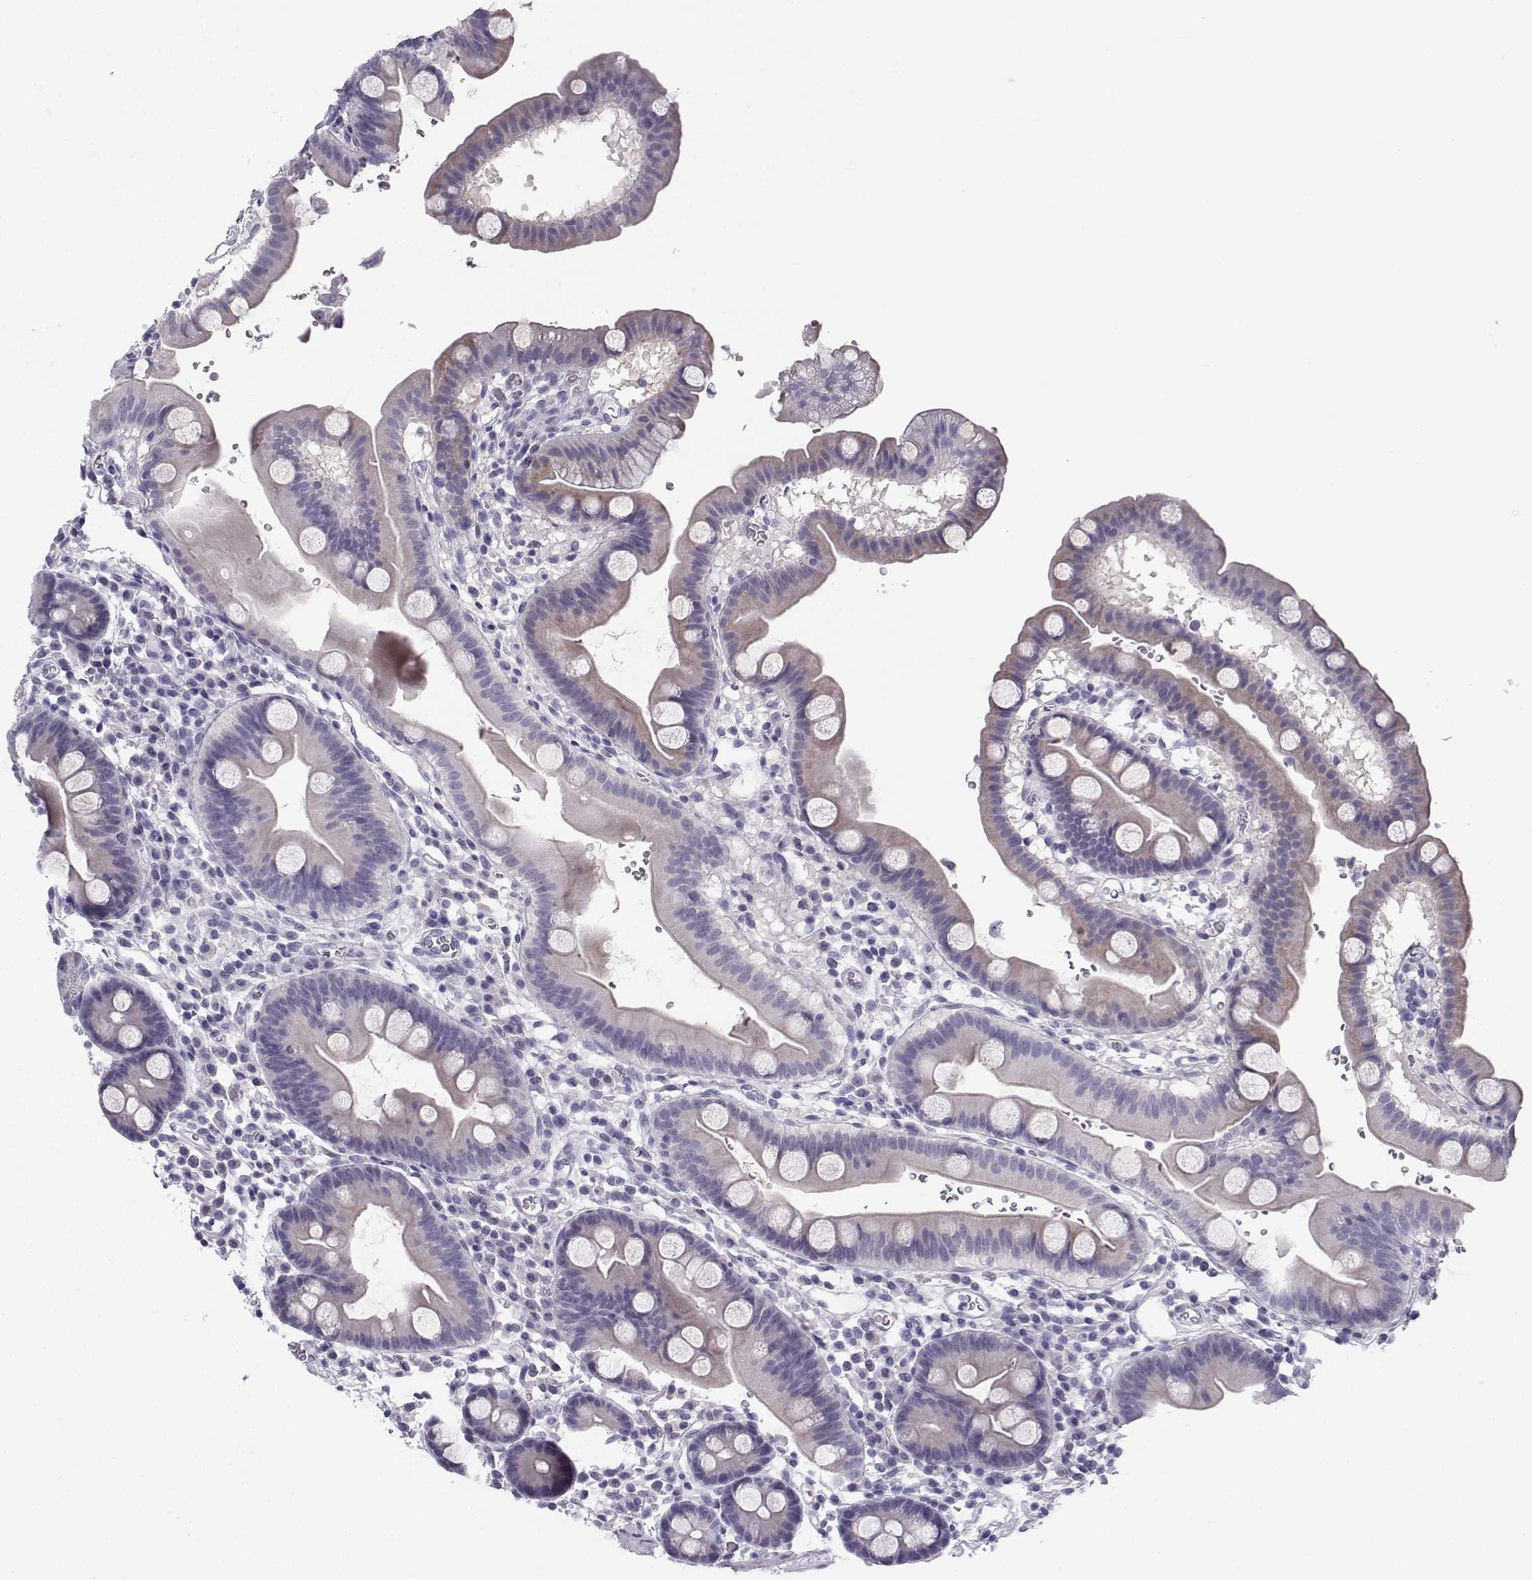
{"staining": {"intensity": "weak", "quantity": "25%-75%", "location": "cytoplasmic/membranous"}, "tissue": "duodenum", "cell_type": "Glandular cells", "image_type": "normal", "snomed": [{"axis": "morphology", "description": "Normal tissue, NOS"}, {"axis": "topography", "description": "Duodenum"}], "caption": "An image of human duodenum stained for a protein demonstrates weak cytoplasmic/membranous brown staining in glandular cells. The staining was performed using DAB to visualize the protein expression in brown, while the nuclei were stained in blue with hematoxylin (Magnification: 20x).", "gene": "SYCE1", "patient": {"sex": "male", "age": 59}}